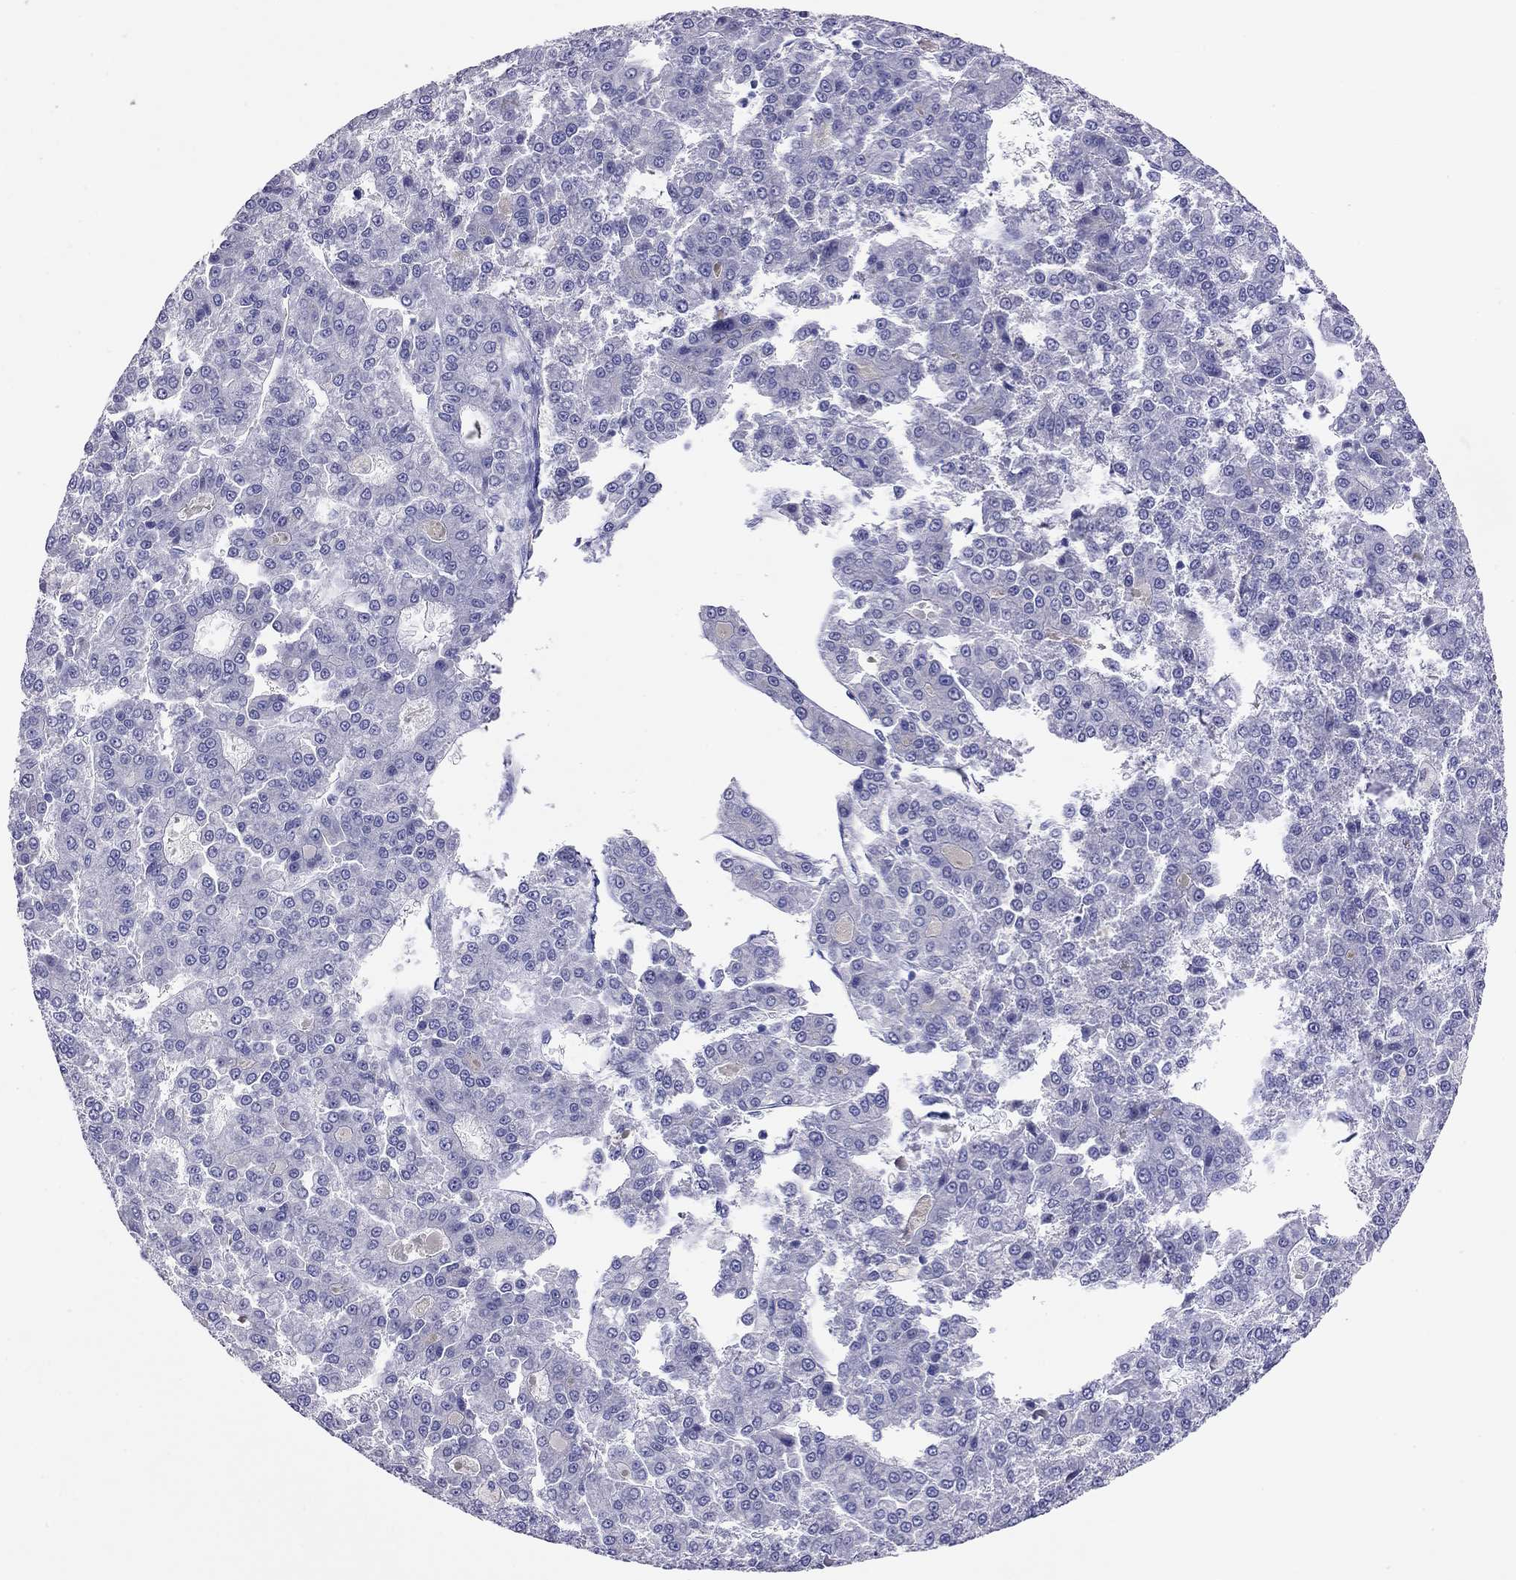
{"staining": {"intensity": "negative", "quantity": "none", "location": "none"}, "tissue": "liver cancer", "cell_type": "Tumor cells", "image_type": "cancer", "snomed": [{"axis": "morphology", "description": "Carcinoma, Hepatocellular, NOS"}, {"axis": "topography", "description": "Liver"}], "caption": "A high-resolution photomicrograph shows immunohistochemistry (IHC) staining of liver hepatocellular carcinoma, which exhibits no significant positivity in tumor cells. (DAB (3,3'-diaminobenzidine) IHC, high magnification).", "gene": "CAPNS2", "patient": {"sex": "male", "age": 70}}